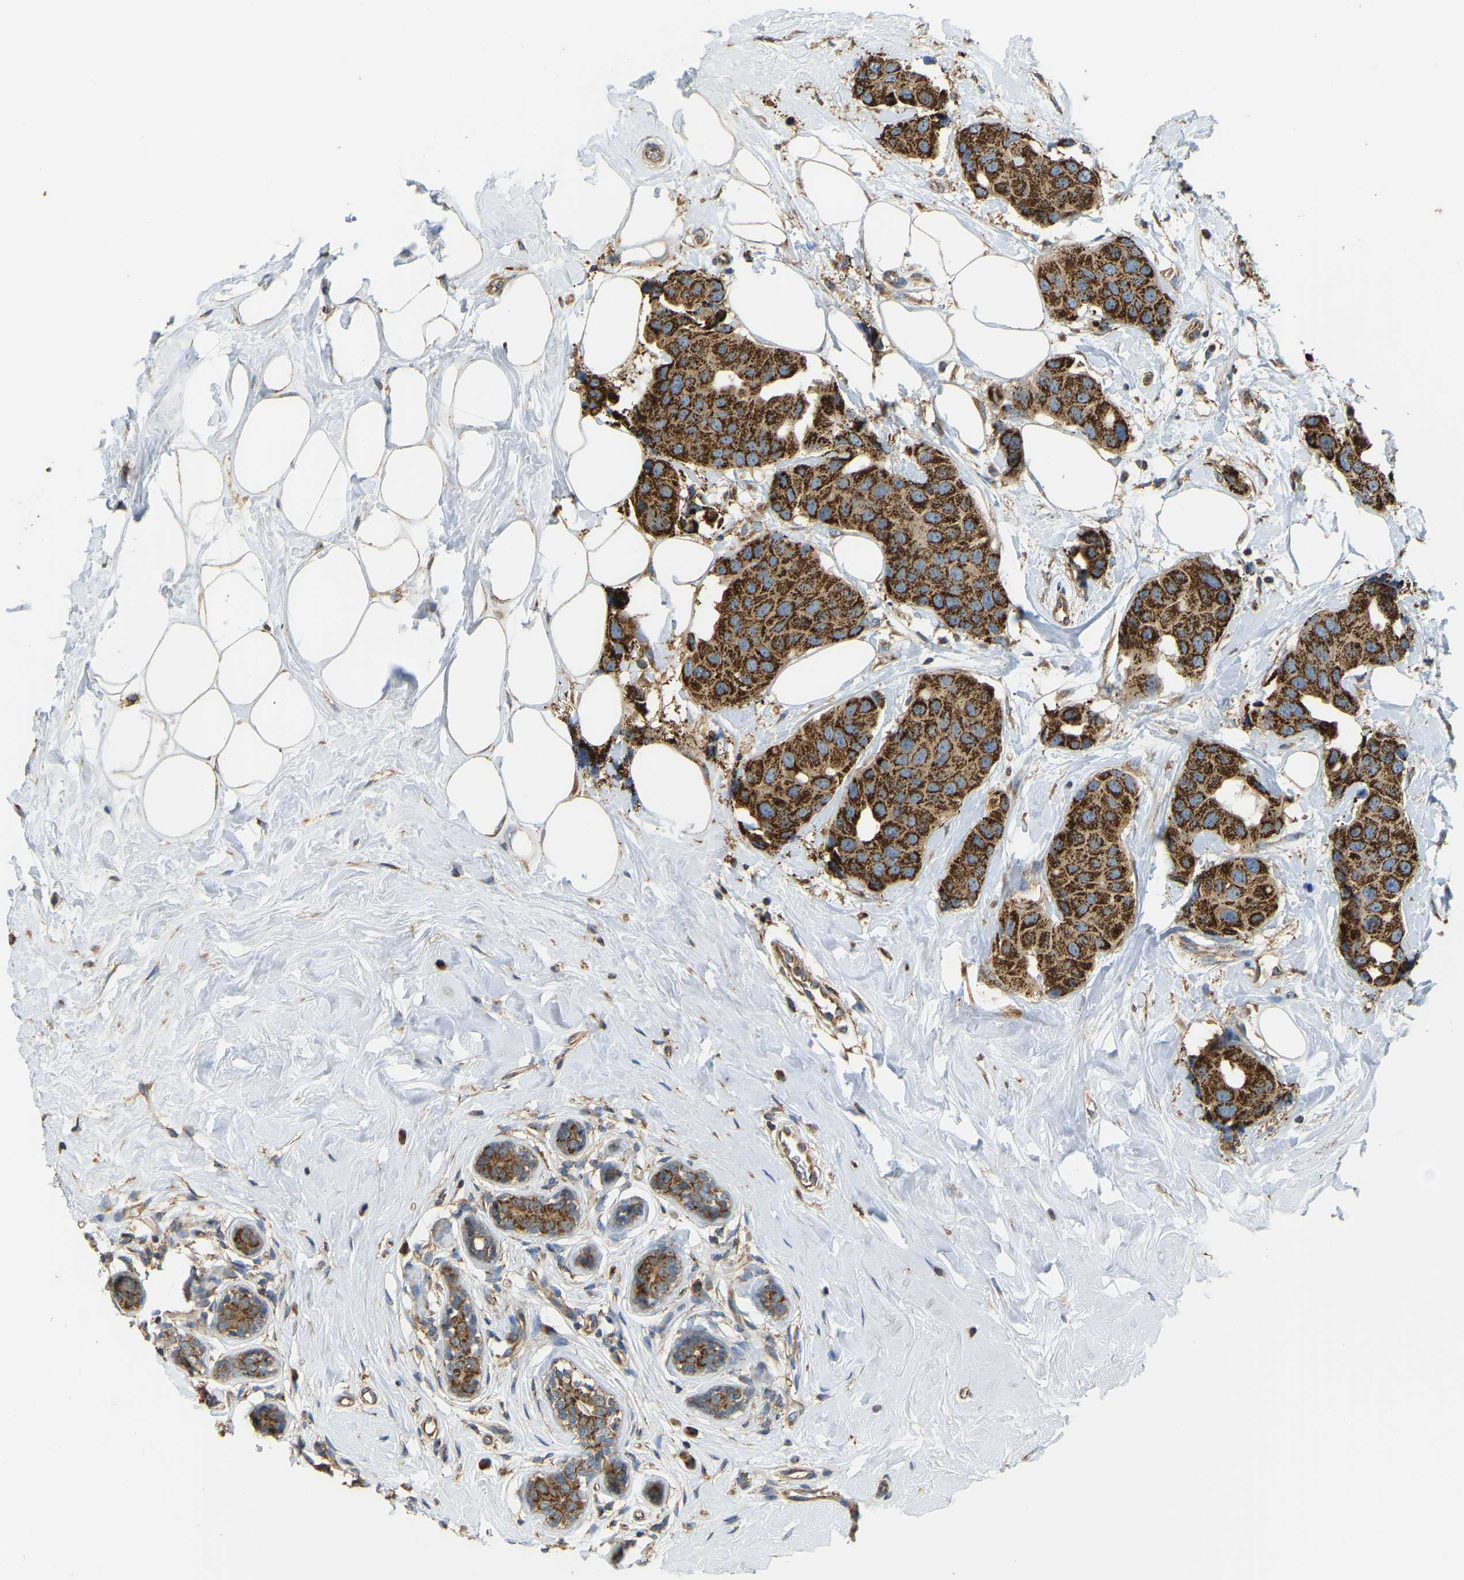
{"staining": {"intensity": "strong", "quantity": ">75%", "location": "cytoplasmic/membranous"}, "tissue": "breast cancer", "cell_type": "Tumor cells", "image_type": "cancer", "snomed": [{"axis": "morphology", "description": "Normal tissue, NOS"}, {"axis": "morphology", "description": "Duct carcinoma"}, {"axis": "topography", "description": "Breast"}], "caption": "Immunohistochemistry (IHC) of breast cancer shows high levels of strong cytoplasmic/membranous staining in approximately >75% of tumor cells.", "gene": "PSMD7", "patient": {"sex": "female", "age": 39}}